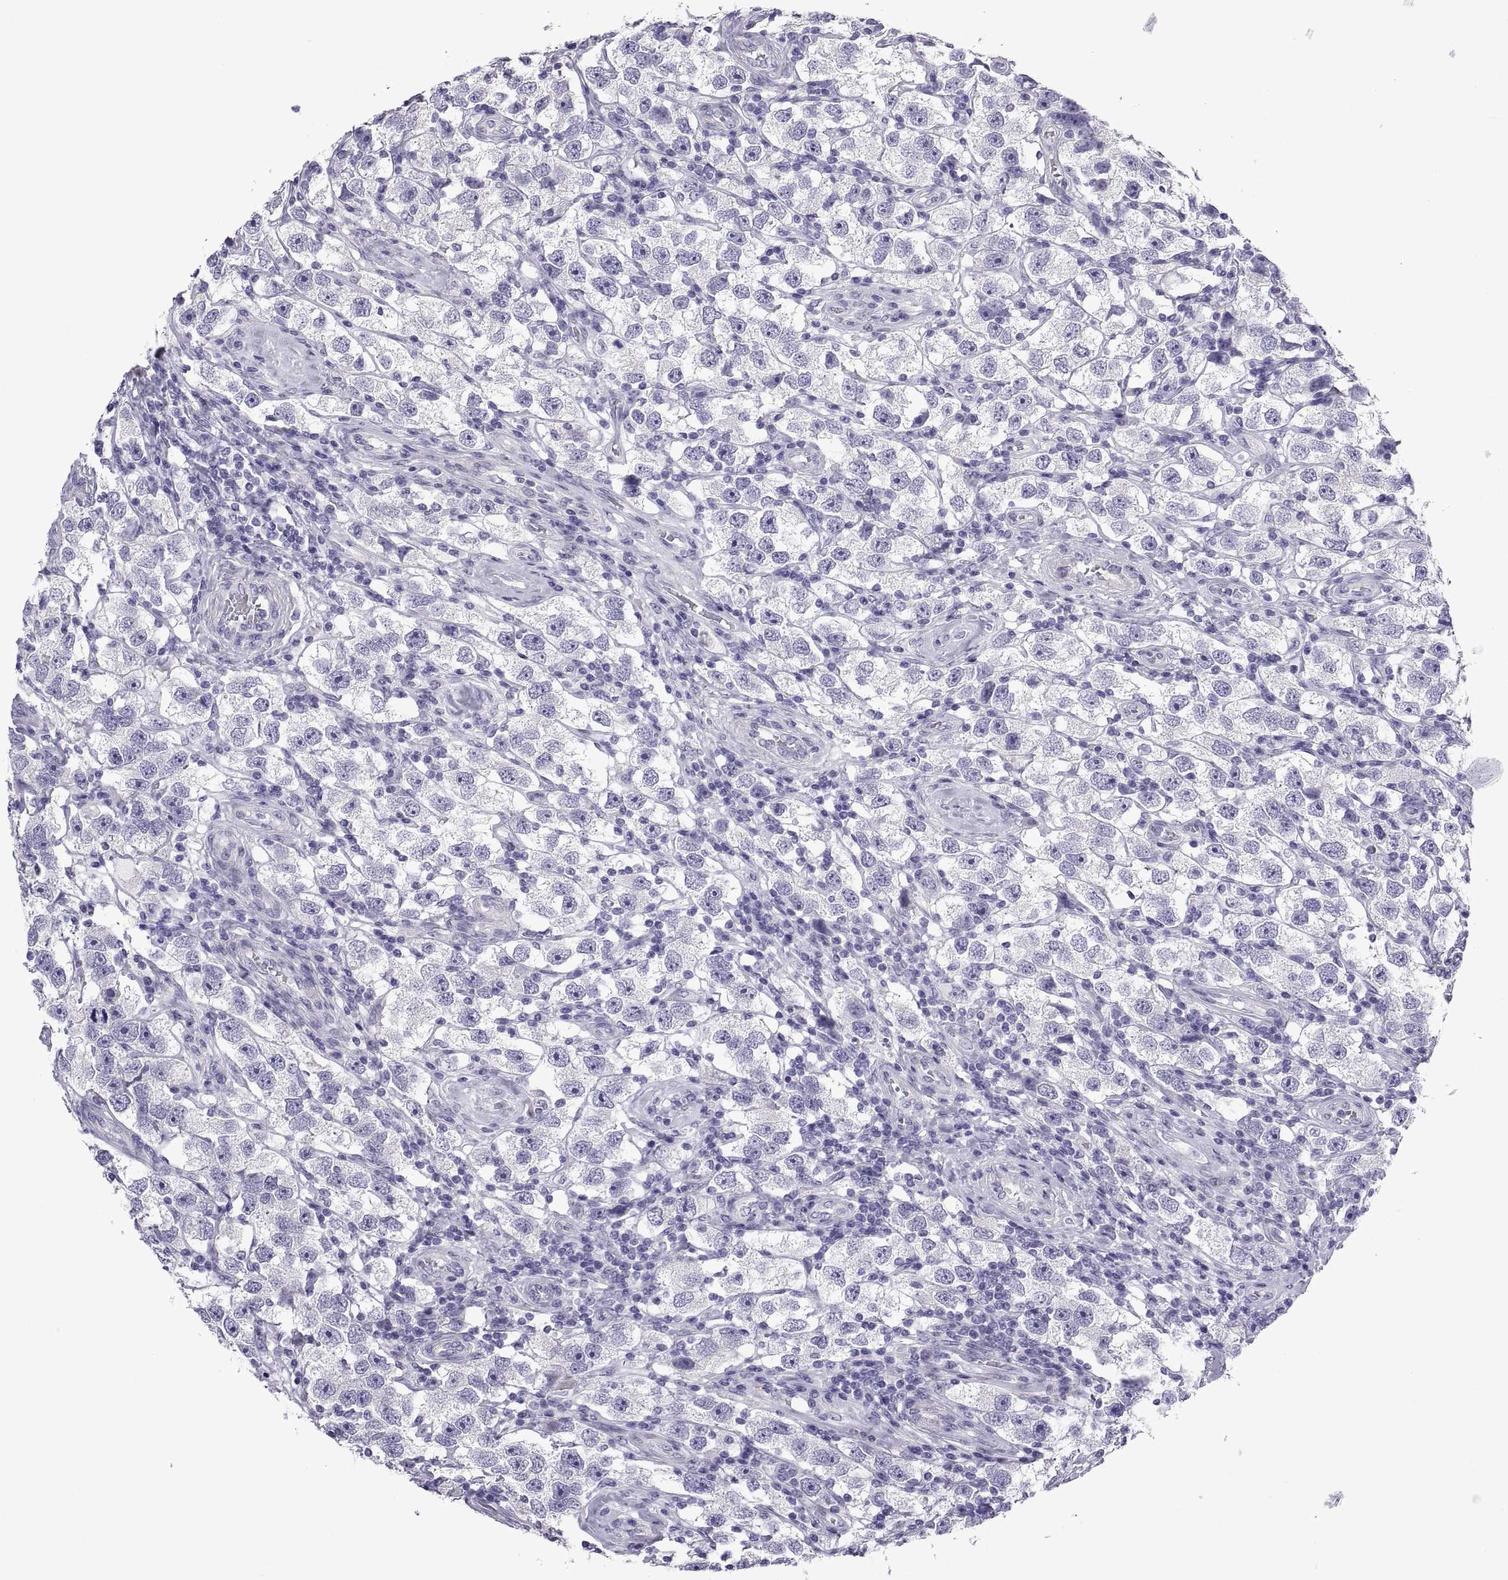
{"staining": {"intensity": "negative", "quantity": "none", "location": "none"}, "tissue": "testis cancer", "cell_type": "Tumor cells", "image_type": "cancer", "snomed": [{"axis": "morphology", "description": "Seminoma, NOS"}, {"axis": "topography", "description": "Testis"}], "caption": "Immunohistochemical staining of testis cancer (seminoma) shows no significant expression in tumor cells. (DAB immunohistochemistry (IHC) visualized using brightfield microscopy, high magnification).", "gene": "SPDYE1", "patient": {"sex": "male", "age": 26}}